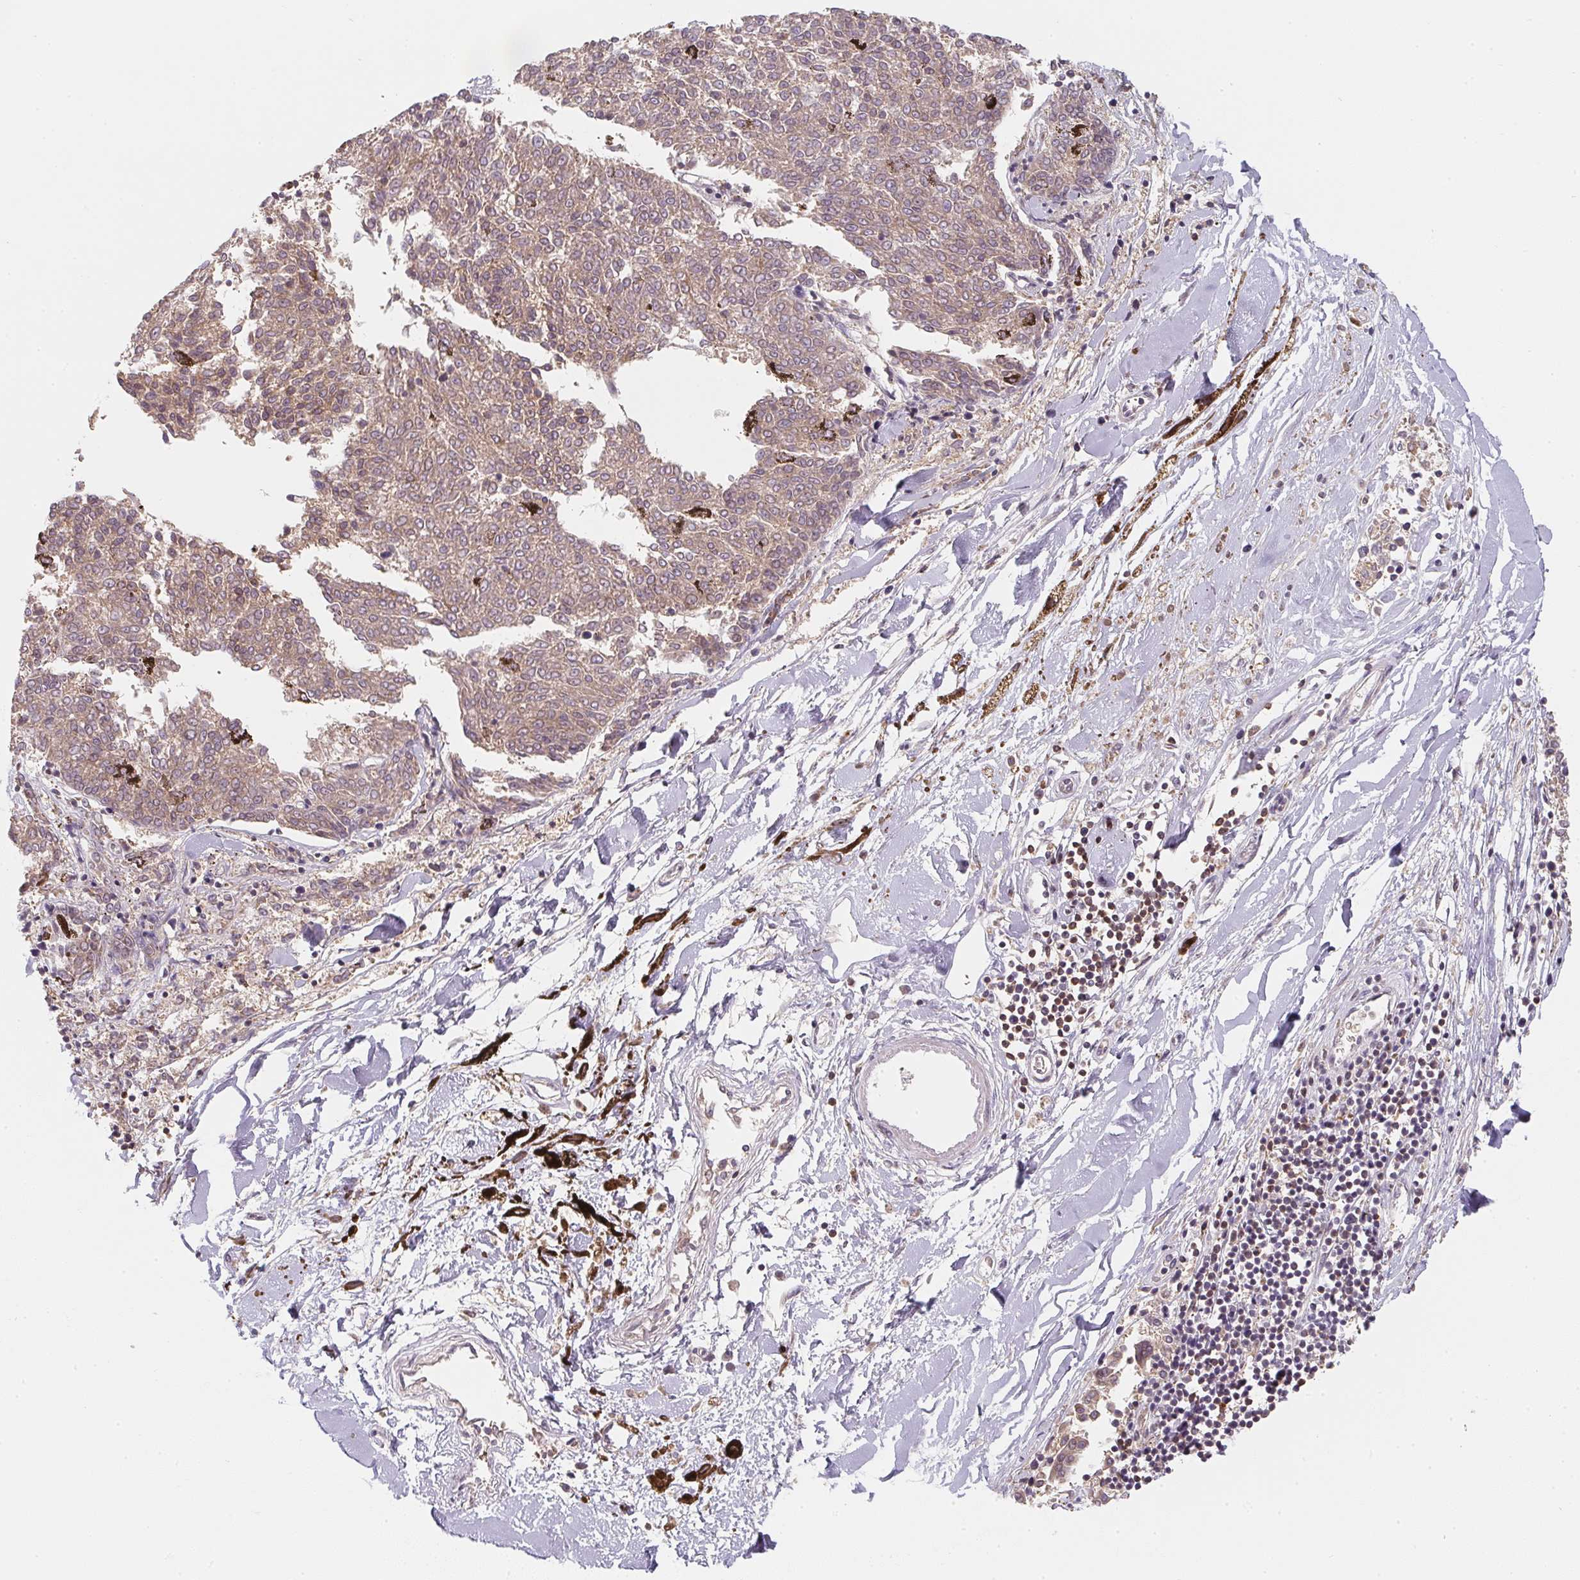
{"staining": {"intensity": "negative", "quantity": "none", "location": "none"}, "tissue": "melanoma", "cell_type": "Tumor cells", "image_type": "cancer", "snomed": [{"axis": "morphology", "description": "Malignant melanoma, NOS"}, {"axis": "topography", "description": "Skin"}], "caption": "An IHC image of malignant melanoma is shown. There is no staining in tumor cells of malignant melanoma.", "gene": "ANKRD13A", "patient": {"sex": "female", "age": 72}}